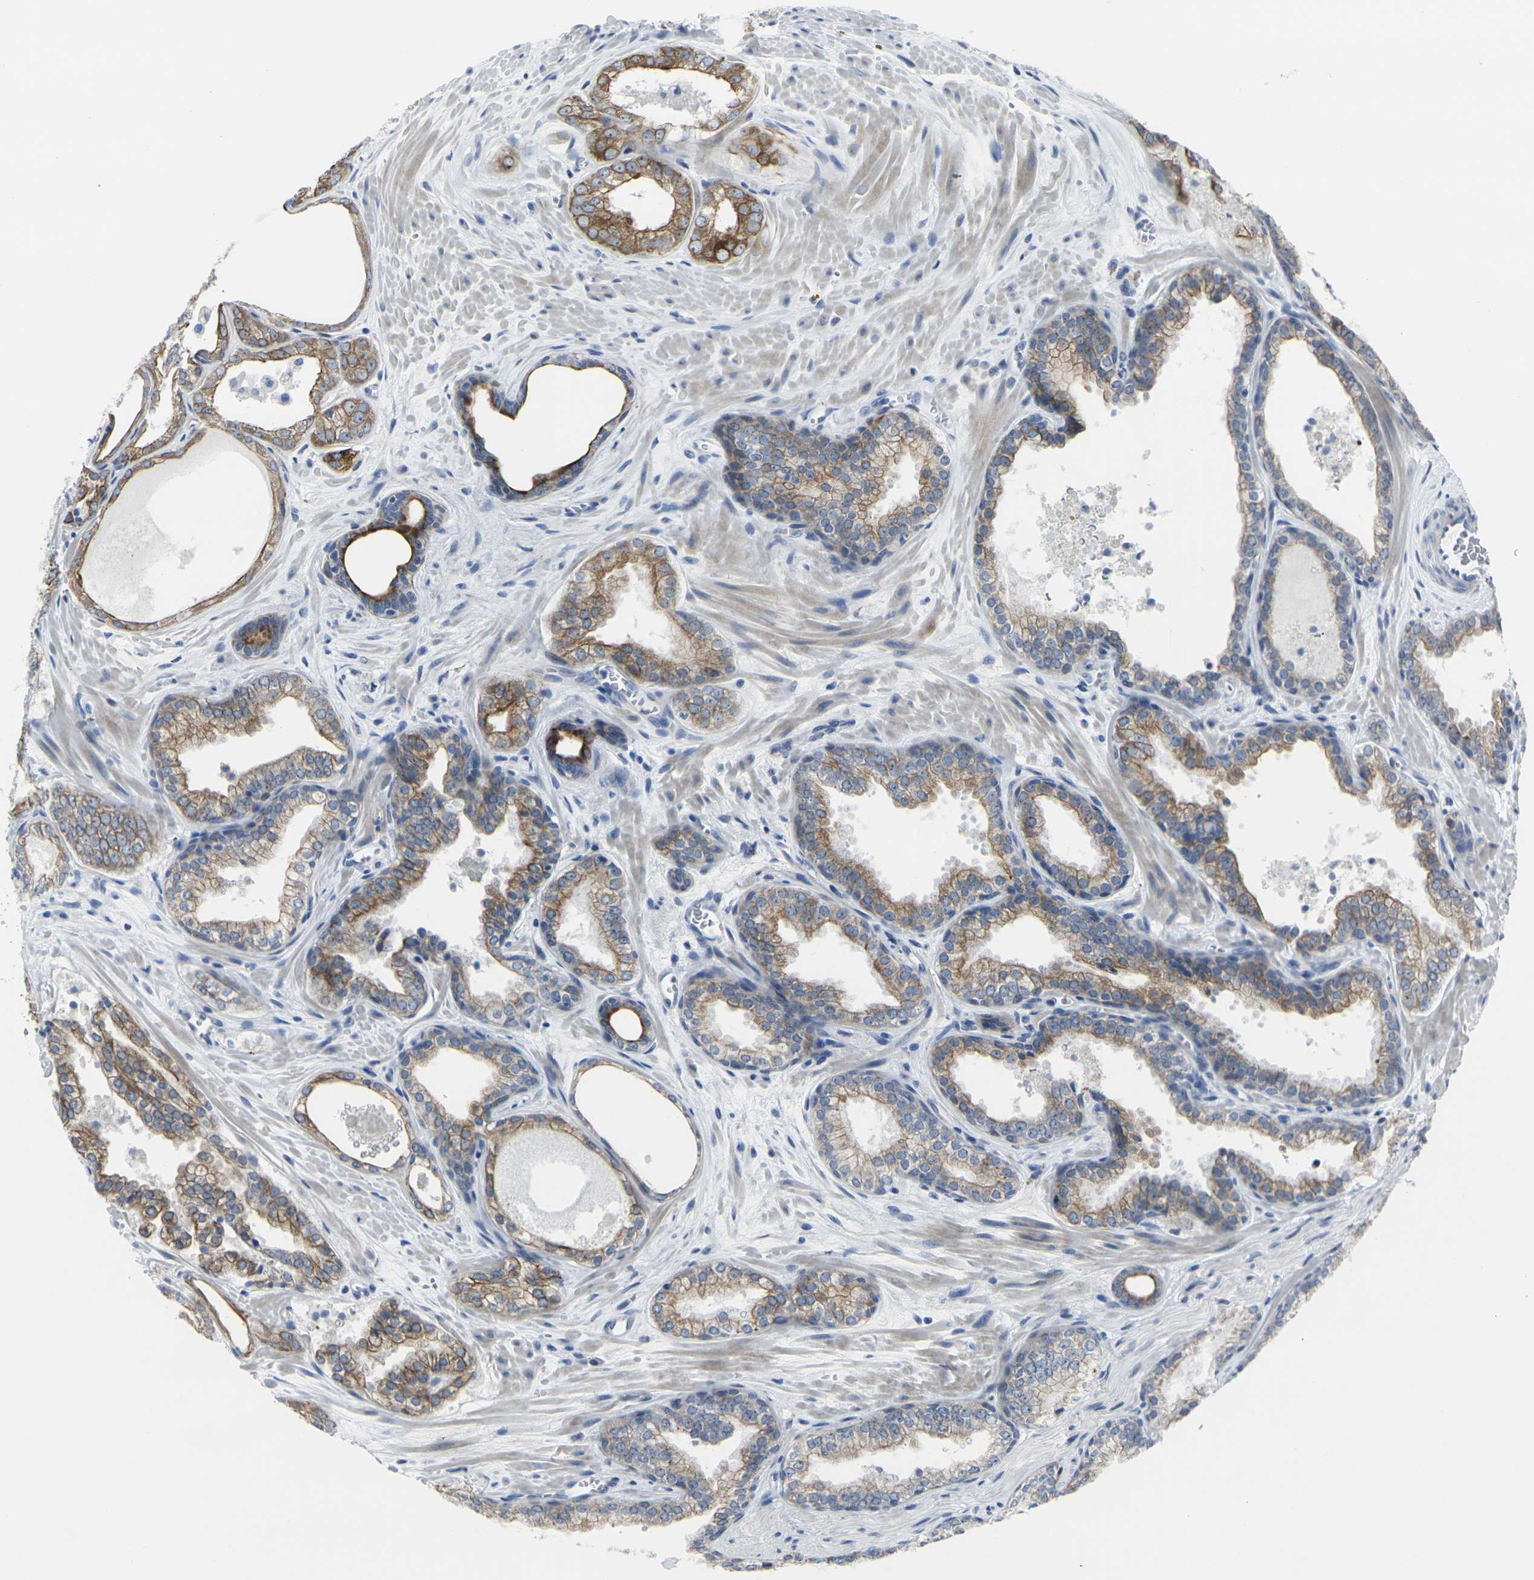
{"staining": {"intensity": "moderate", "quantity": ">75%", "location": "cytoplasmic/membranous"}, "tissue": "prostate cancer", "cell_type": "Tumor cells", "image_type": "cancer", "snomed": [{"axis": "morphology", "description": "Adenocarcinoma, Low grade"}, {"axis": "topography", "description": "Prostate"}], "caption": "Immunohistochemical staining of prostate cancer (low-grade adenocarcinoma) shows medium levels of moderate cytoplasmic/membranous expression in about >75% of tumor cells.", "gene": "ANKRD46", "patient": {"sex": "male", "age": 60}}